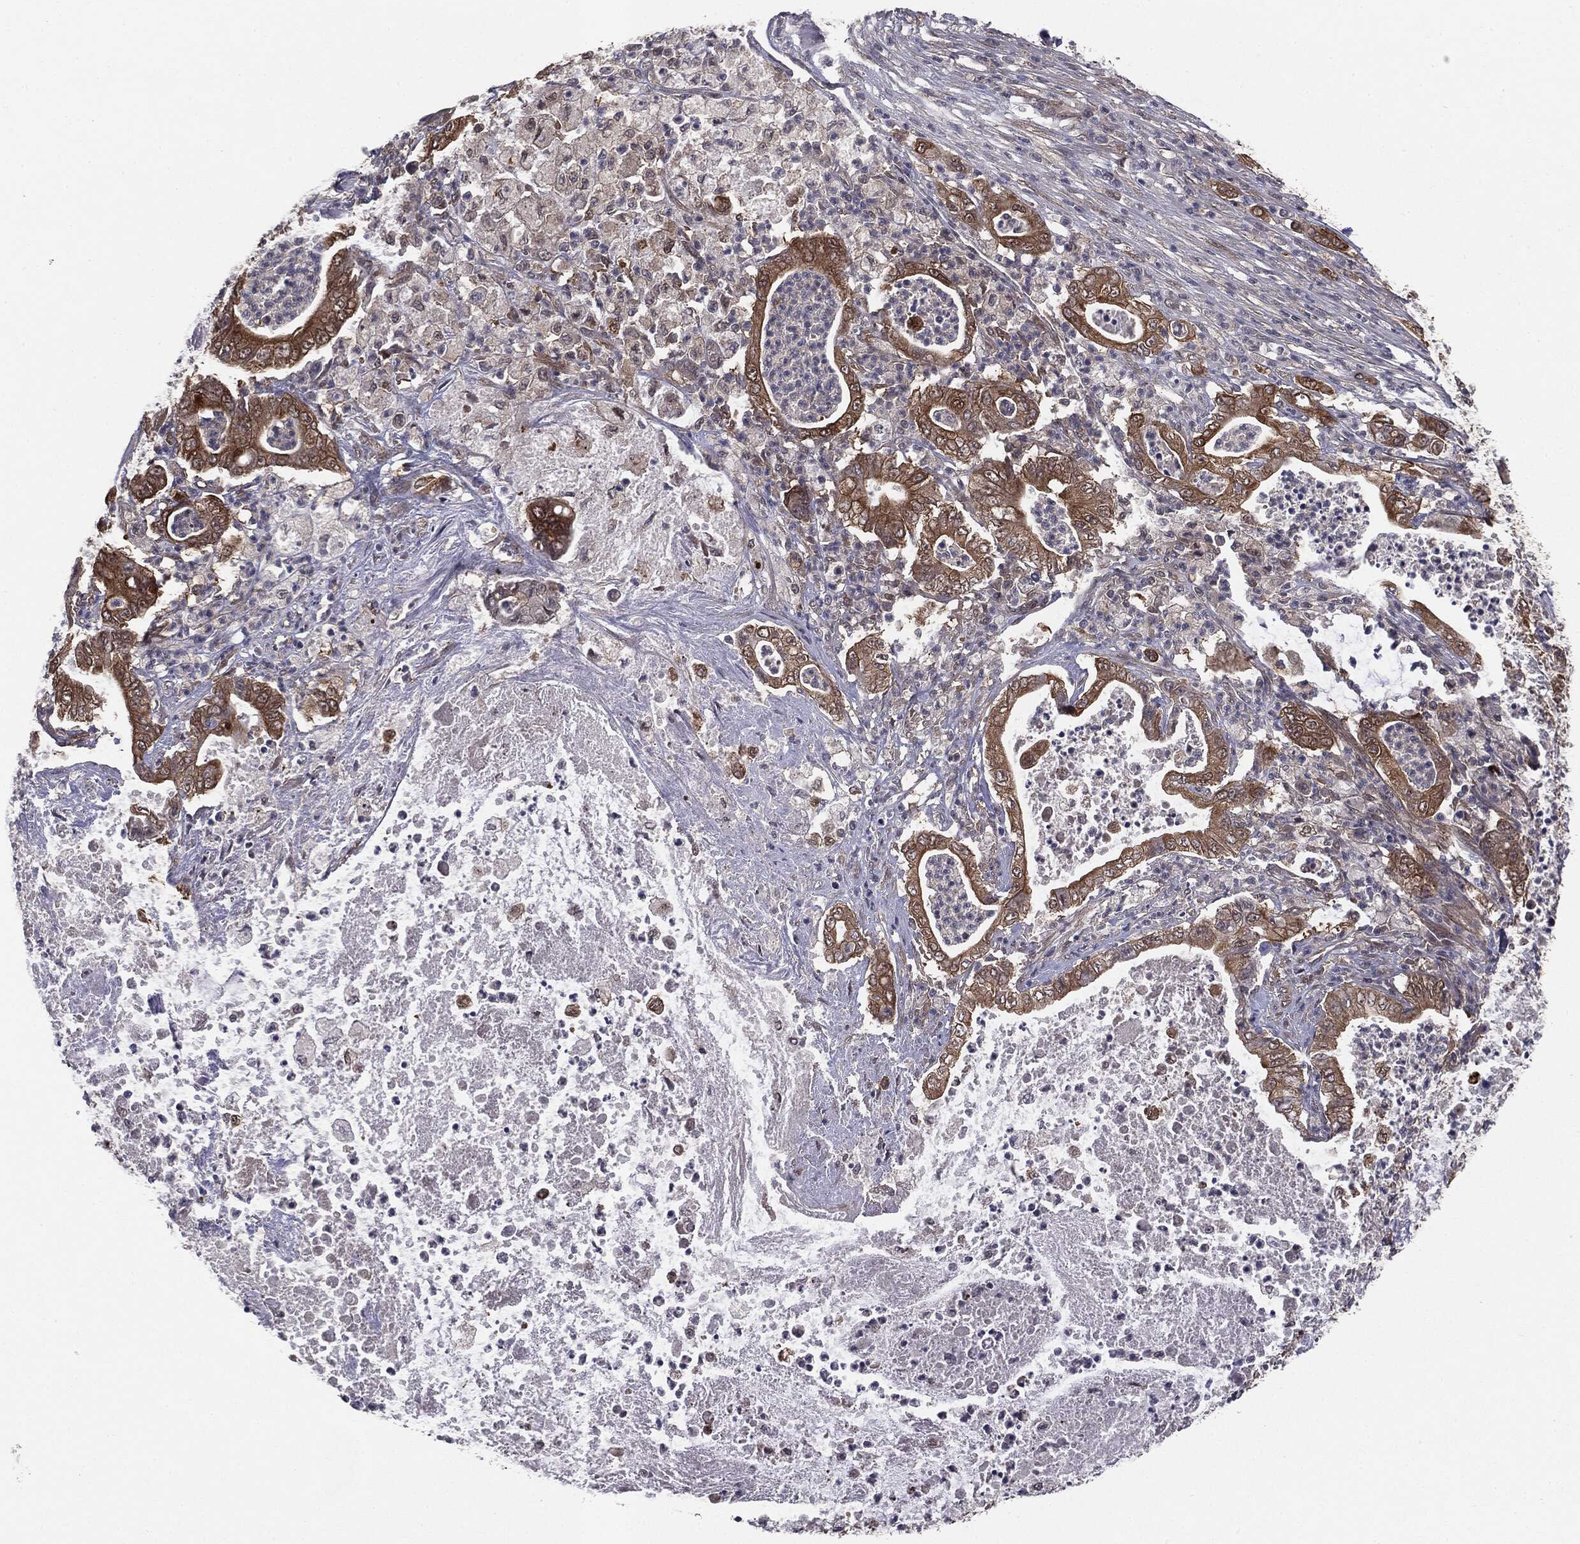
{"staining": {"intensity": "moderate", "quantity": ">75%", "location": "cytoplasmic/membranous"}, "tissue": "pancreatic cancer", "cell_type": "Tumor cells", "image_type": "cancer", "snomed": [{"axis": "morphology", "description": "Adenocarcinoma, NOS"}, {"axis": "topography", "description": "Pancreas"}], "caption": "Immunohistochemistry (IHC) (DAB) staining of human pancreatic adenocarcinoma exhibits moderate cytoplasmic/membranous protein positivity in approximately >75% of tumor cells. Using DAB (3,3'-diaminobenzidine) (brown) and hematoxylin (blue) stains, captured at high magnification using brightfield microscopy.", "gene": "KRT7", "patient": {"sex": "male", "age": 71}}